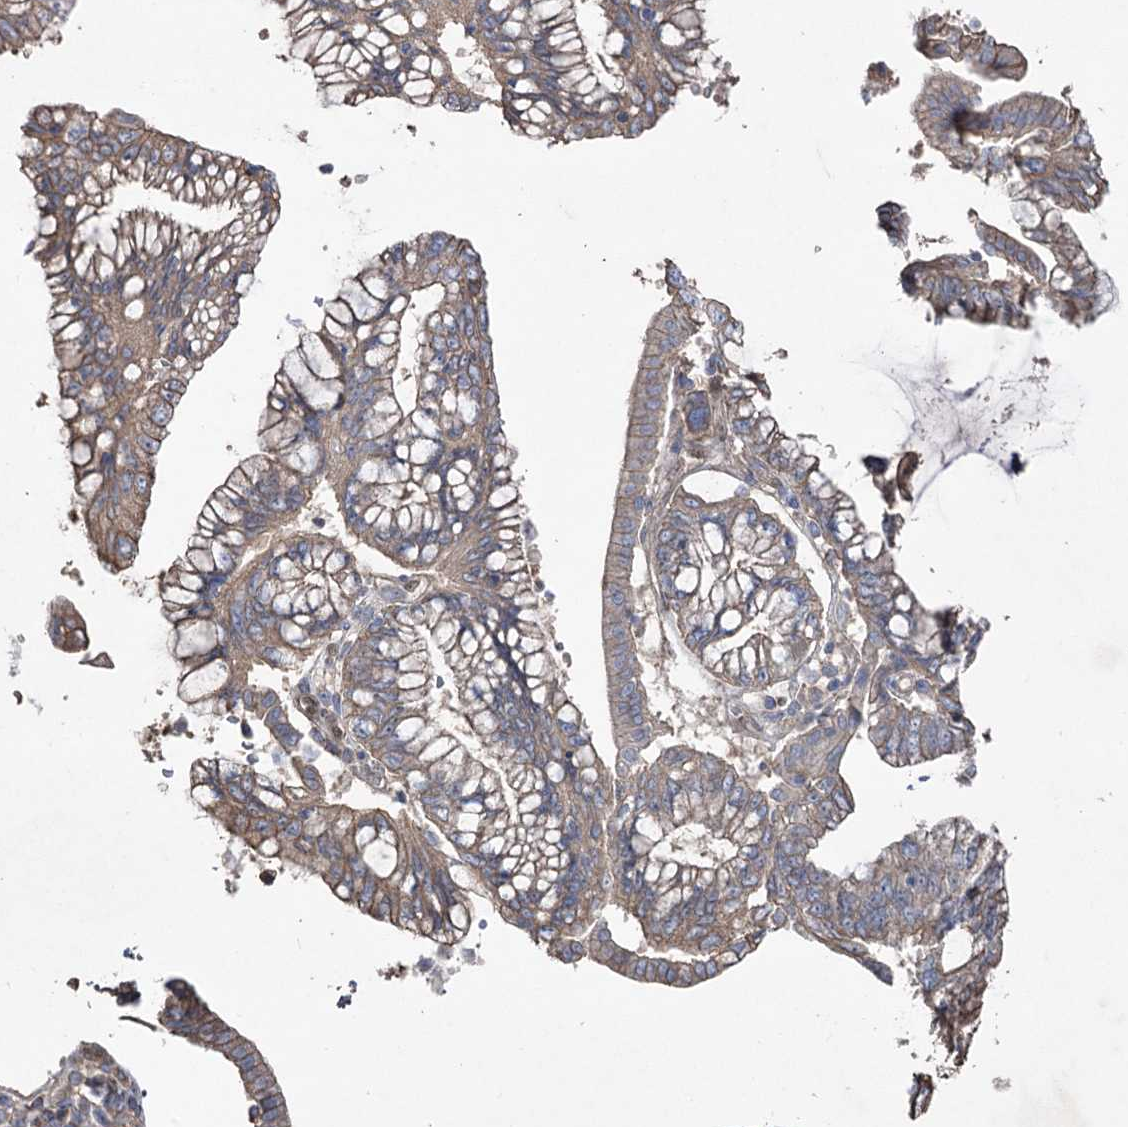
{"staining": {"intensity": "weak", "quantity": "25%-75%", "location": "cytoplasmic/membranous"}, "tissue": "pancreatic cancer", "cell_type": "Tumor cells", "image_type": "cancer", "snomed": [{"axis": "morphology", "description": "Adenocarcinoma, NOS"}, {"axis": "topography", "description": "Pancreas"}], "caption": "High-magnification brightfield microscopy of adenocarcinoma (pancreatic) stained with DAB (3,3'-diaminobenzidine) (brown) and counterstained with hematoxylin (blue). tumor cells exhibit weak cytoplasmic/membranous positivity is appreciated in about25%-75% of cells. Nuclei are stained in blue.", "gene": "FAM13B", "patient": {"sex": "female", "age": 73}}